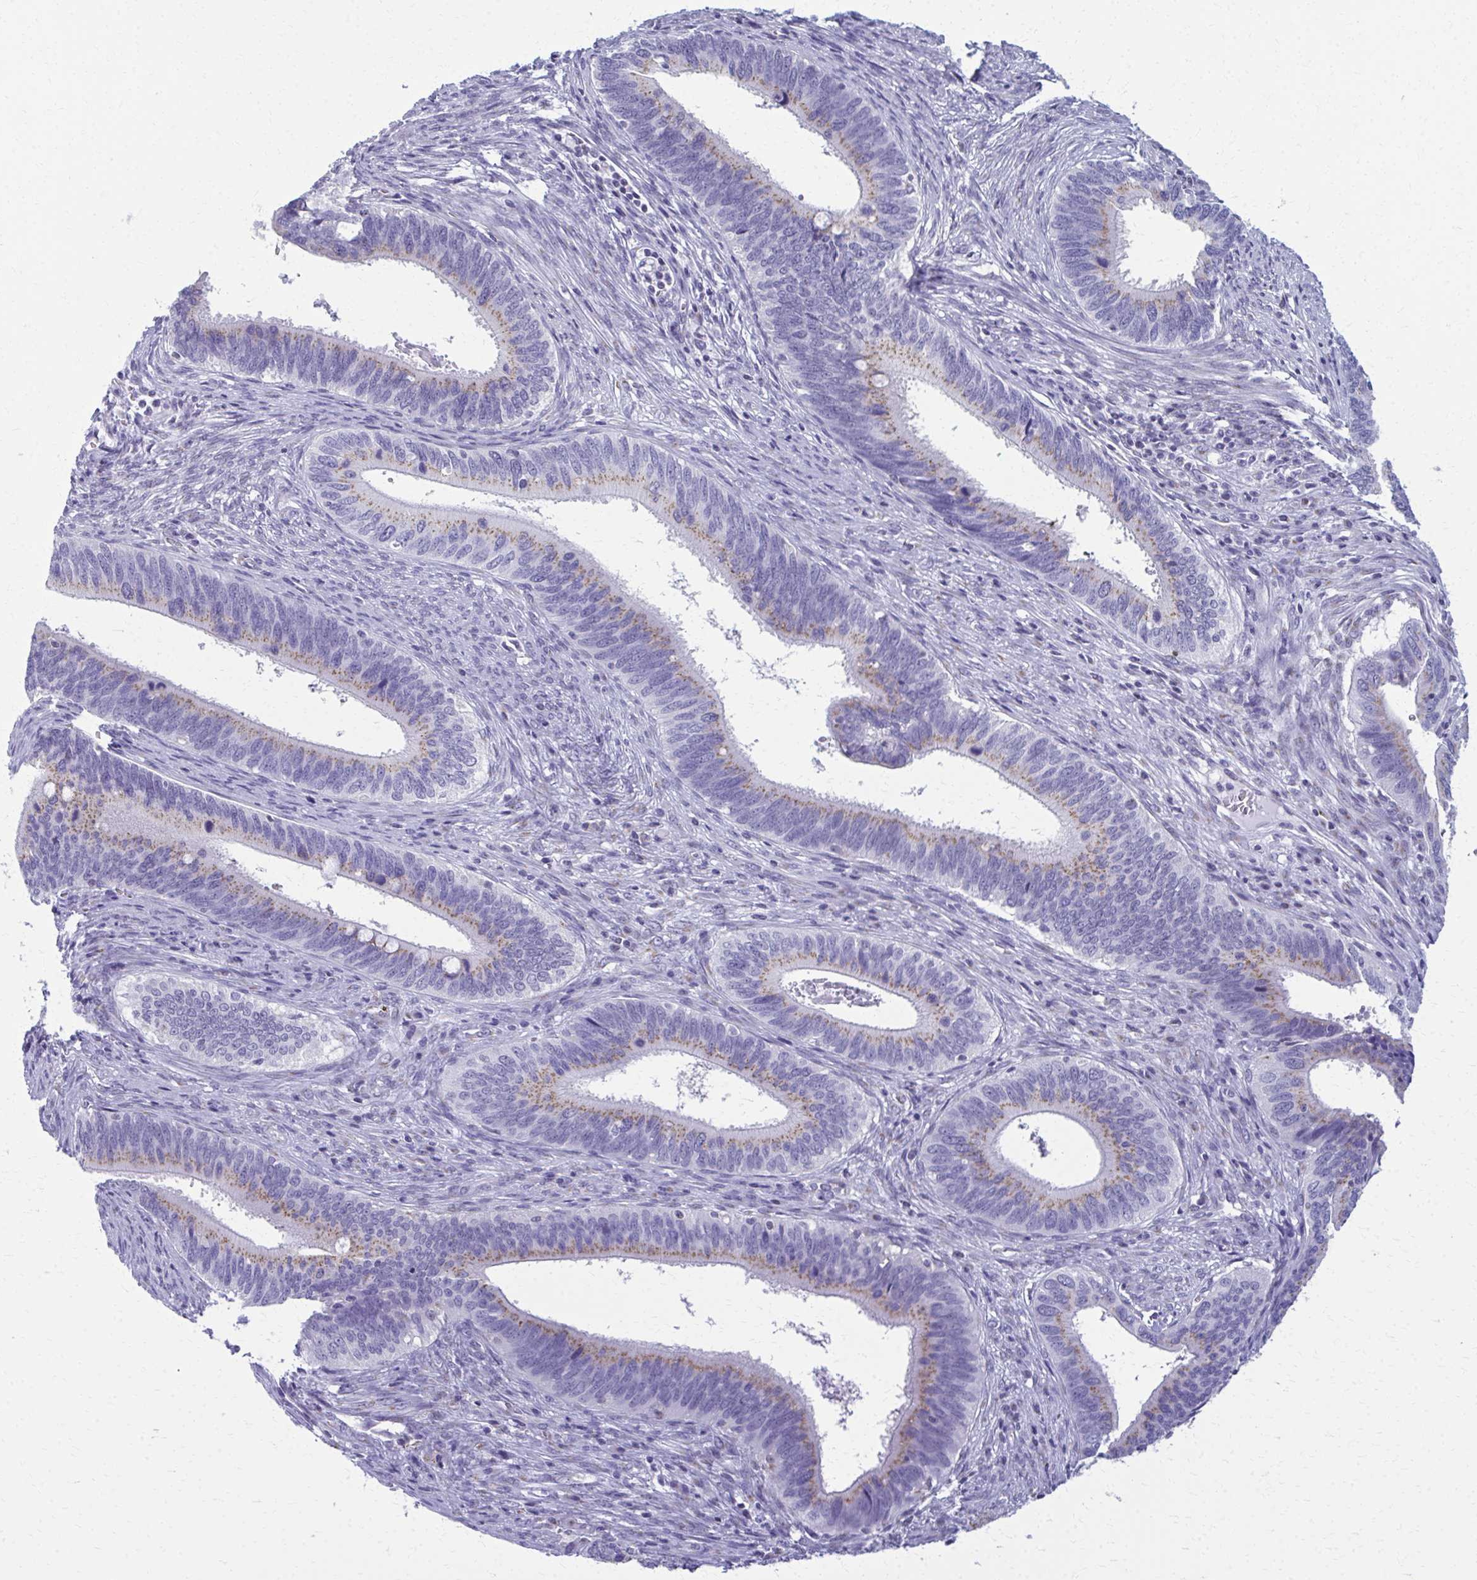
{"staining": {"intensity": "weak", "quantity": "25%-75%", "location": "cytoplasmic/membranous"}, "tissue": "cervical cancer", "cell_type": "Tumor cells", "image_type": "cancer", "snomed": [{"axis": "morphology", "description": "Adenocarcinoma, NOS"}, {"axis": "topography", "description": "Cervix"}], "caption": "The immunohistochemical stain highlights weak cytoplasmic/membranous staining in tumor cells of cervical adenocarcinoma tissue. The staining is performed using DAB (3,3'-diaminobenzidine) brown chromogen to label protein expression. The nuclei are counter-stained blue using hematoxylin.", "gene": "SCLY", "patient": {"sex": "female", "age": 42}}